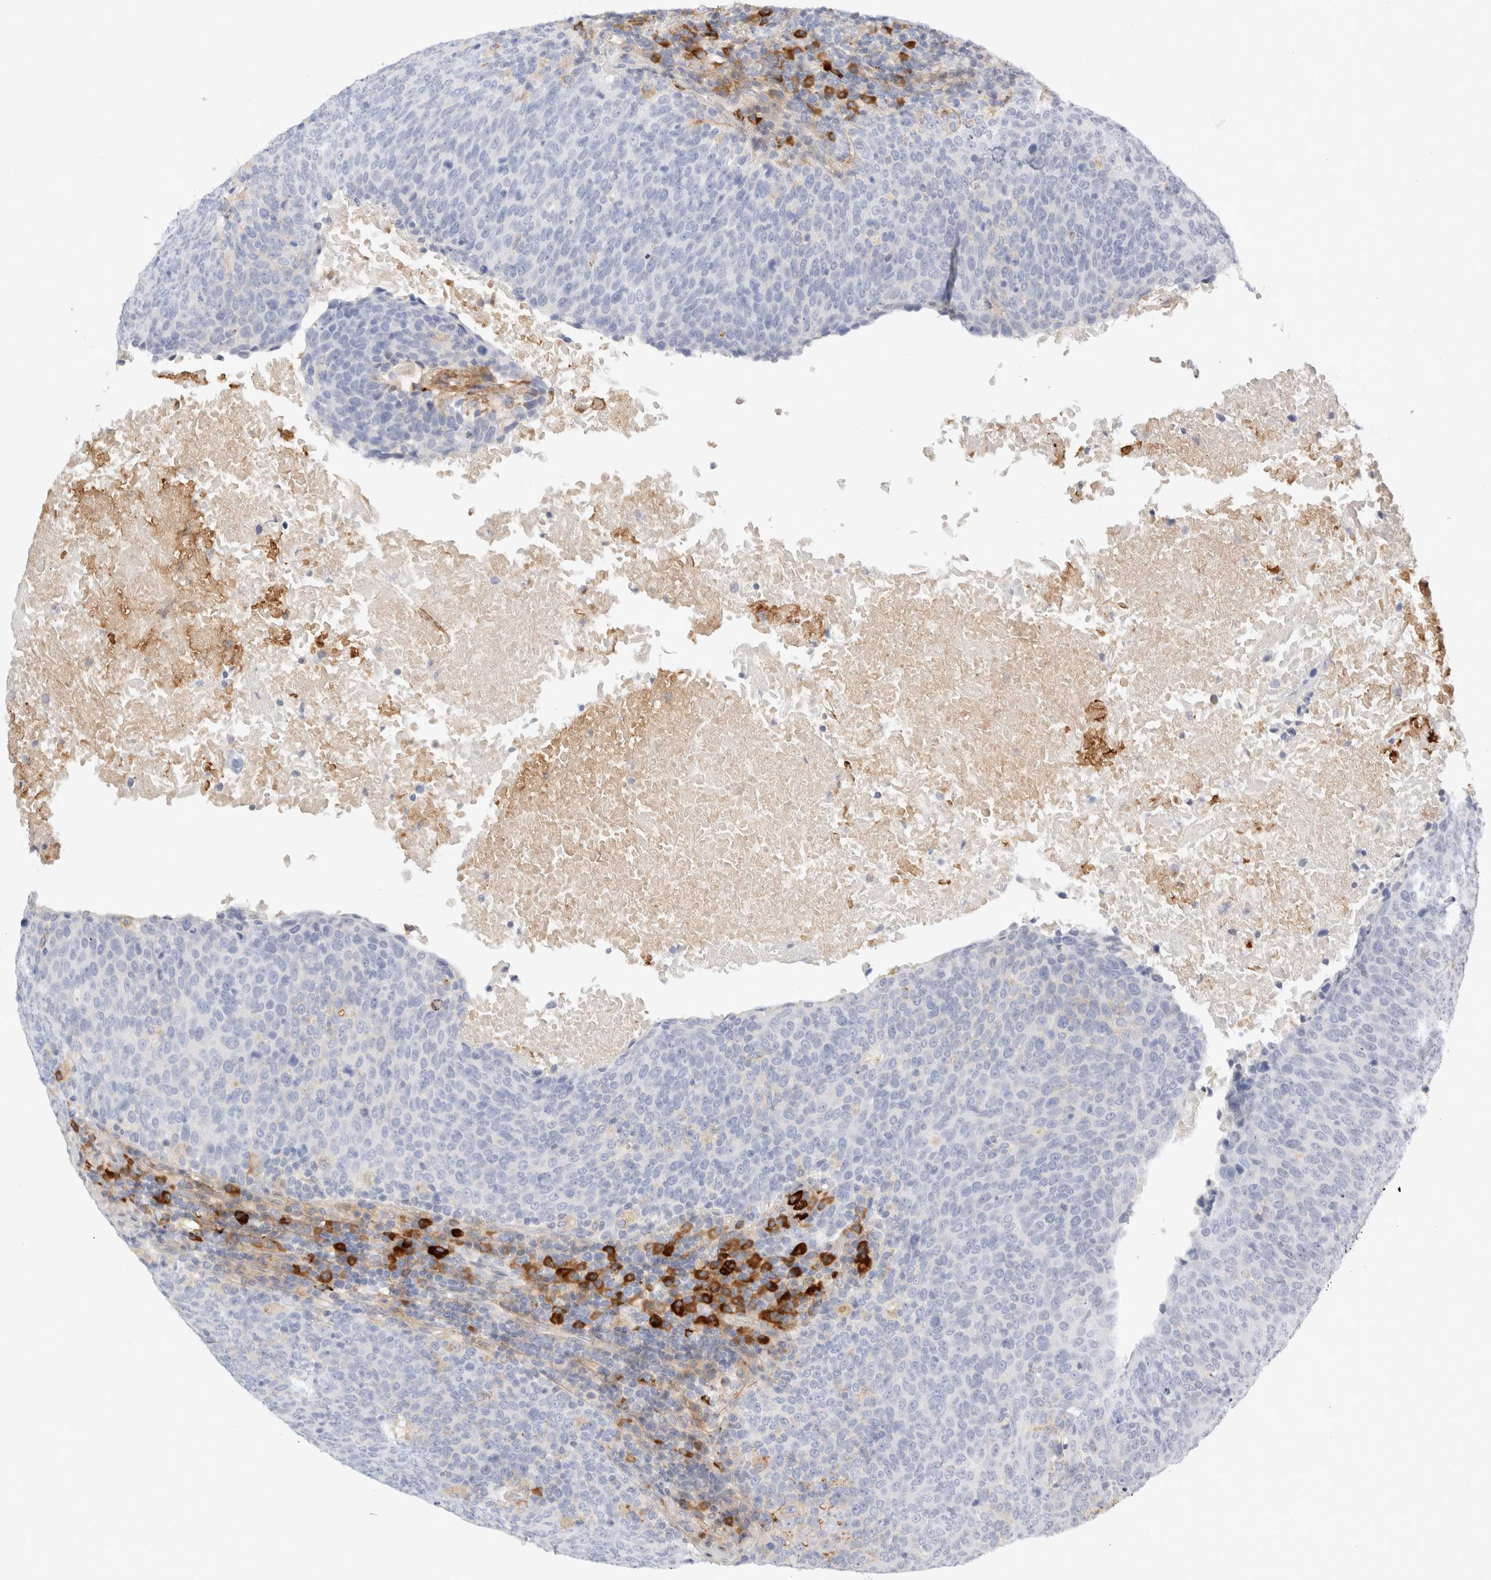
{"staining": {"intensity": "negative", "quantity": "none", "location": "none"}, "tissue": "head and neck cancer", "cell_type": "Tumor cells", "image_type": "cancer", "snomed": [{"axis": "morphology", "description": "Squamous cell carcinoma, NOS"}, {"axis": "morphology", "description": "Squamous cell carcinoma, metastatic, NOS"}, {"axis": "topography", "description": "Lymph node"}, {"axis": "topography", "description": "Head-Neck"}], "caption": "Immunohistochemical staining of head and neck squamous cell carcinoma exhibits no significant staining in tumor cells.", "gene": "FGL2", "patient": {"sex": "male", "age": 62}}